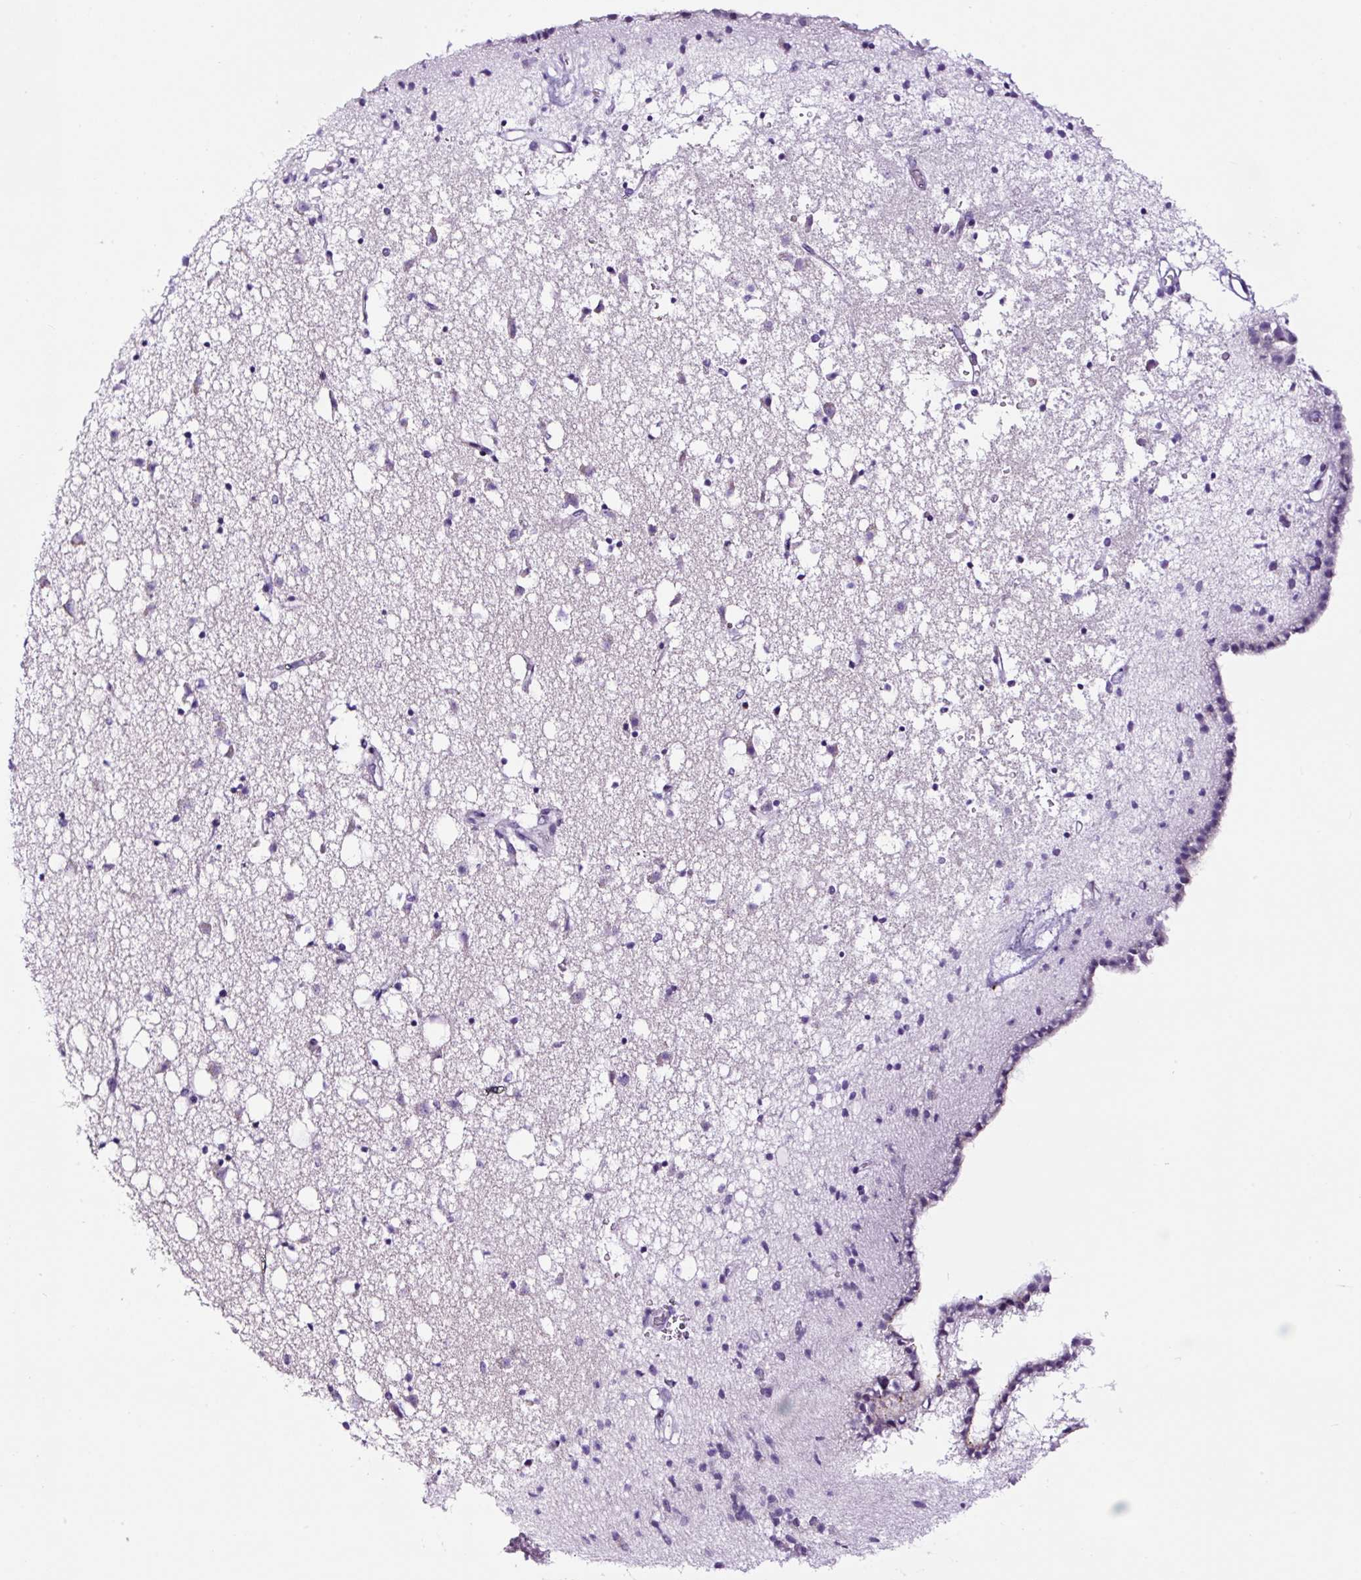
{"staining": {"intensity": "negative", "quantity": "none", "location": "none"}, "tissue": "caudate", "cell_type": "Glial cells", "image_type": "normal", "snomed": [{"axis": "morphology", "description": "Normal tissue, NOS"}, {"axis": "topography", "description": "Lateral ventricle wall"}], "caption": "Immunohistochemical staining of benign caudate shows no significant expression in glial cells.", "gene": "TAFA3", "patient": {"sex": "male", "age": 58}}